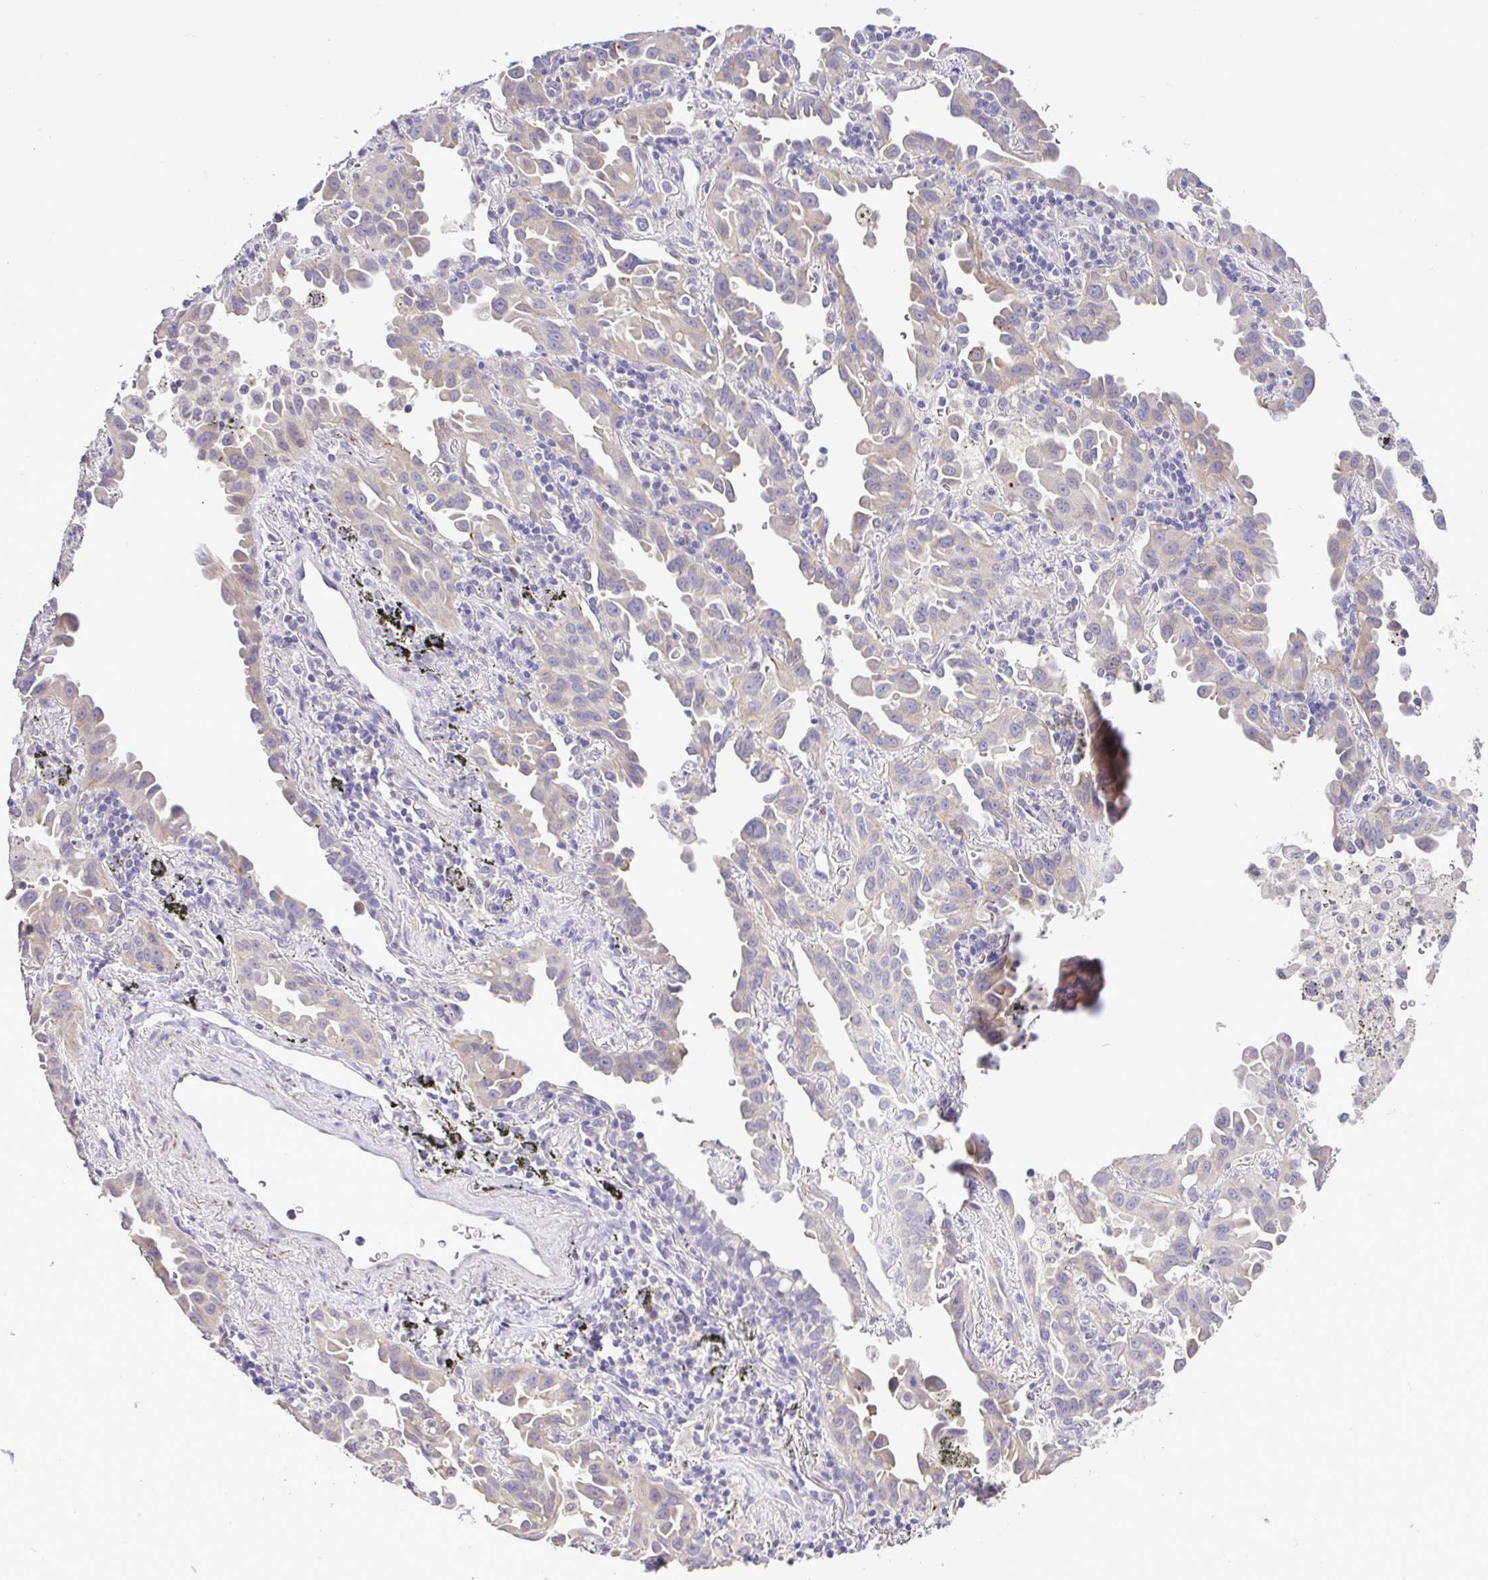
{"staining": {"intensity": "weak", "quantity": "<25%", "location": "cytoplasmic/membranous"}, "tissue": "lung cancer", "cell_type": "Tumor cells", "image_type": "cancer", "snomed": [{"axis": "morphology", "description": "Adenocarcinoma, NOS"}, {"axis": "topography", "description": "Lung"}], "caption": "Lung cancer (adenocarcinoma) was stained to show a protein in brown. There is no significant positivity in tumor cells. Nuclei are stained in blue.", "gene": "CTU1", "patient": {"sex": "male", "age": 68}}